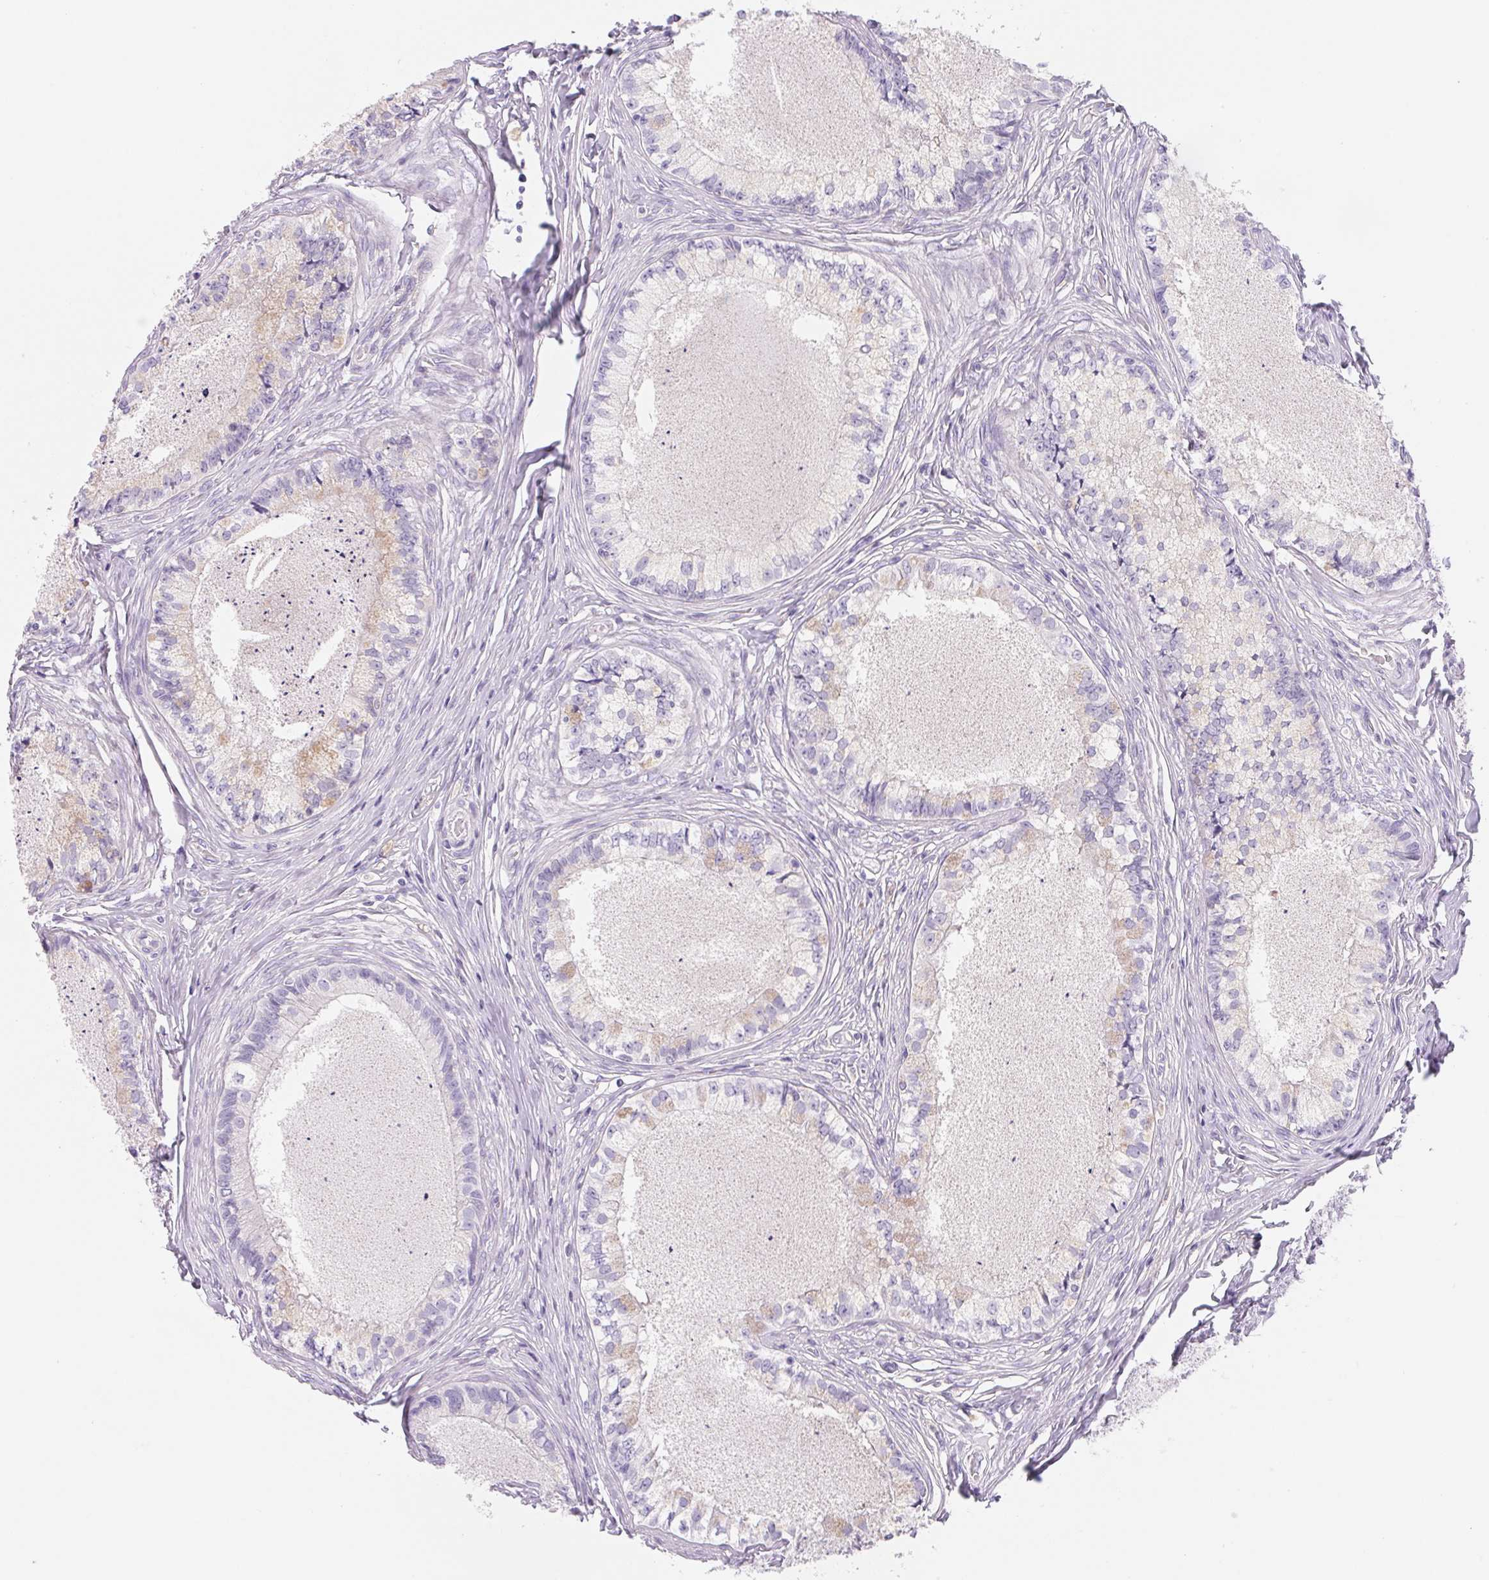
{"staining": {"intensity": "weak", "quantity": "<25%", "location": "cytoplasmic/membranous"}, "tissue": "epididymis", "cell_type": "Glandular cells", "image_type": "normal", "snomed": [{"axis": "morphology", "description": "Normal tissue, NOS"}, {"axis": "topography", "description": "Epididymis"}], "caption": "IHC of unremarkable epididymis demonstrates no expression in glandular cells. Nuclei are stained in blue.", "gene": "CTNND2", "patient": {"sex": "male", "age": 34}}